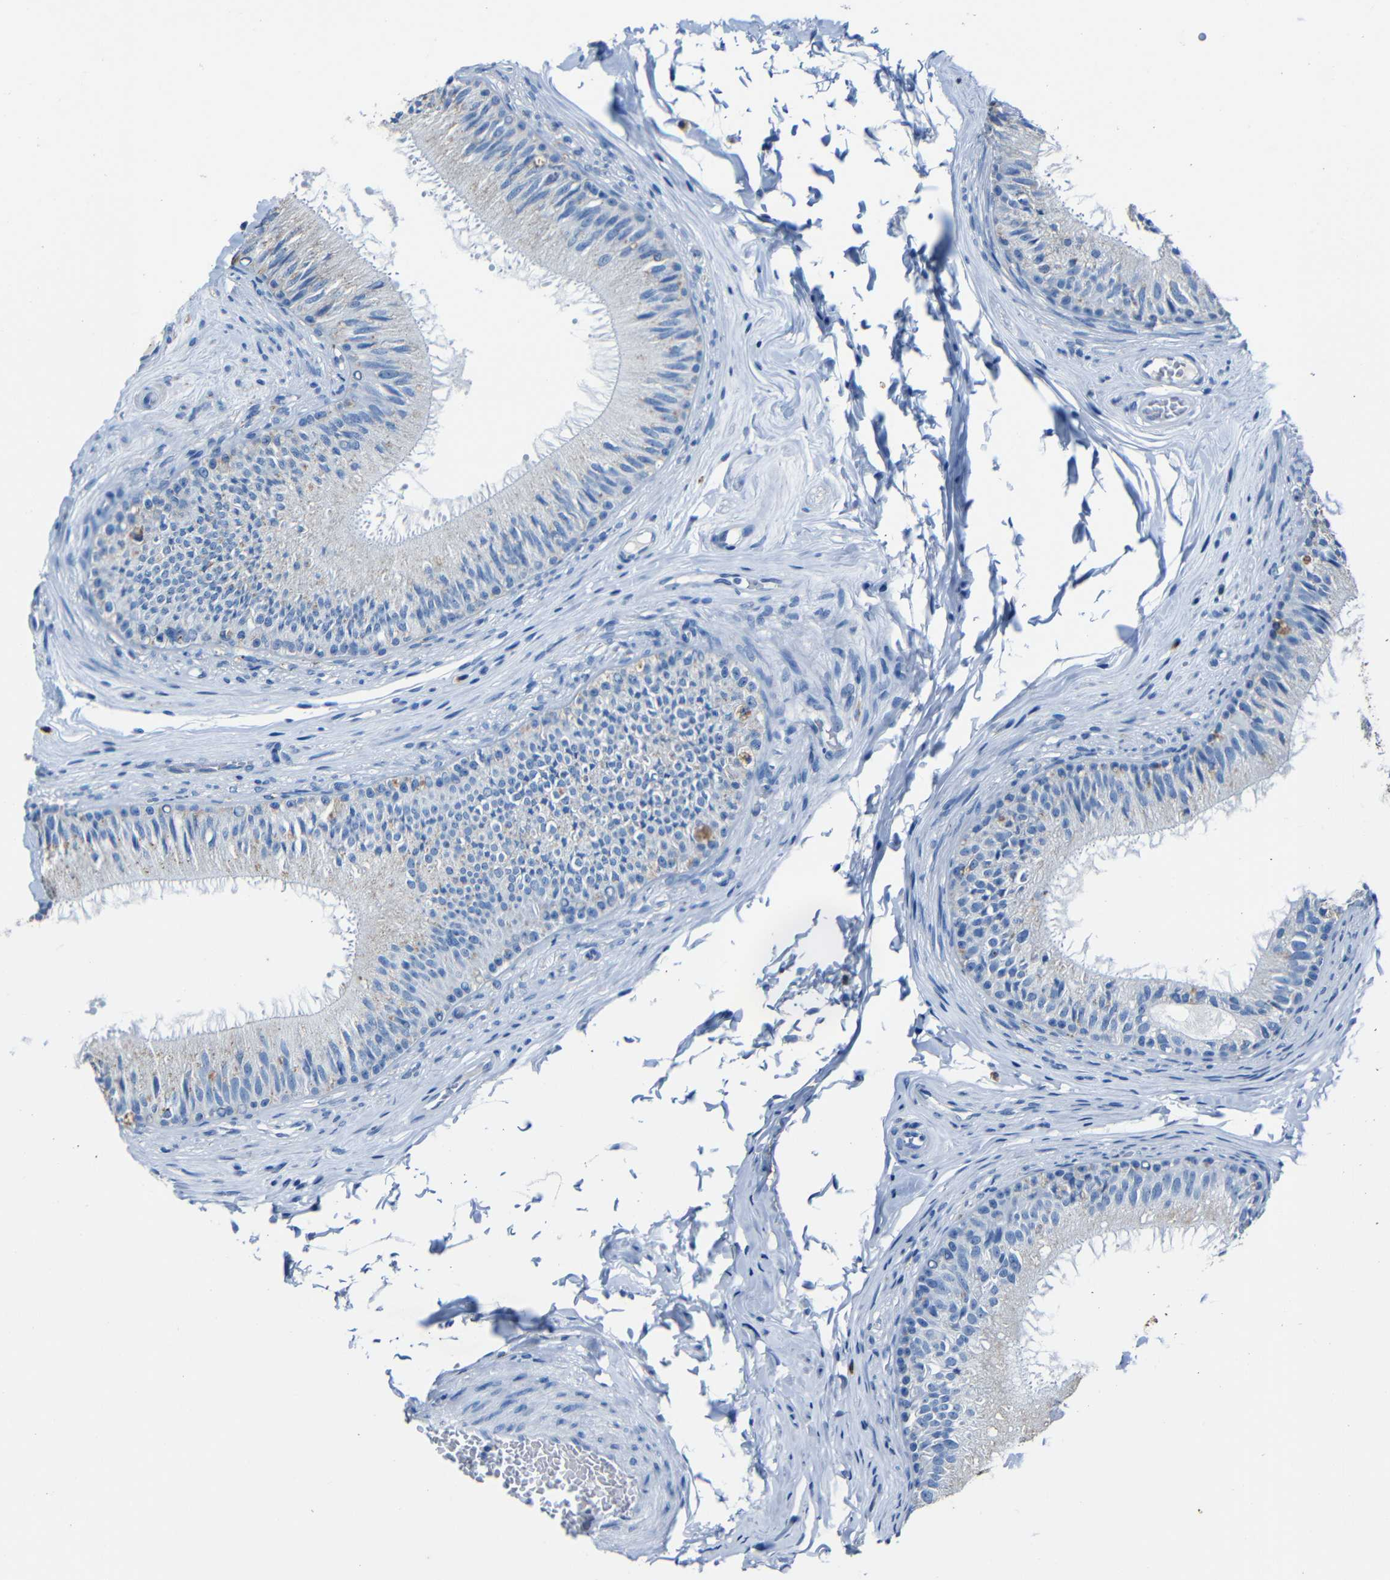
{"staining": {"intensity": "negative", "quantity": "none", "location": "none"}, "tissue": "epididymis", "cell_type": "Glandular cells", "image_type": "normal", "snomed": [{"axis": "morphology", "description": "Normal tissue, NOS"}, {"axis": "topography", "description": "Testis"}, {"axis": "topography", "description": "Epididymis"}], "caption": "Immunohistochemistry histopathology image of benign human epididymis stained for a protein (brown), which exhibits no staining in glandular cells.", "gene": "CLDN11", "patient": {"sex": "male", "age": 36}}